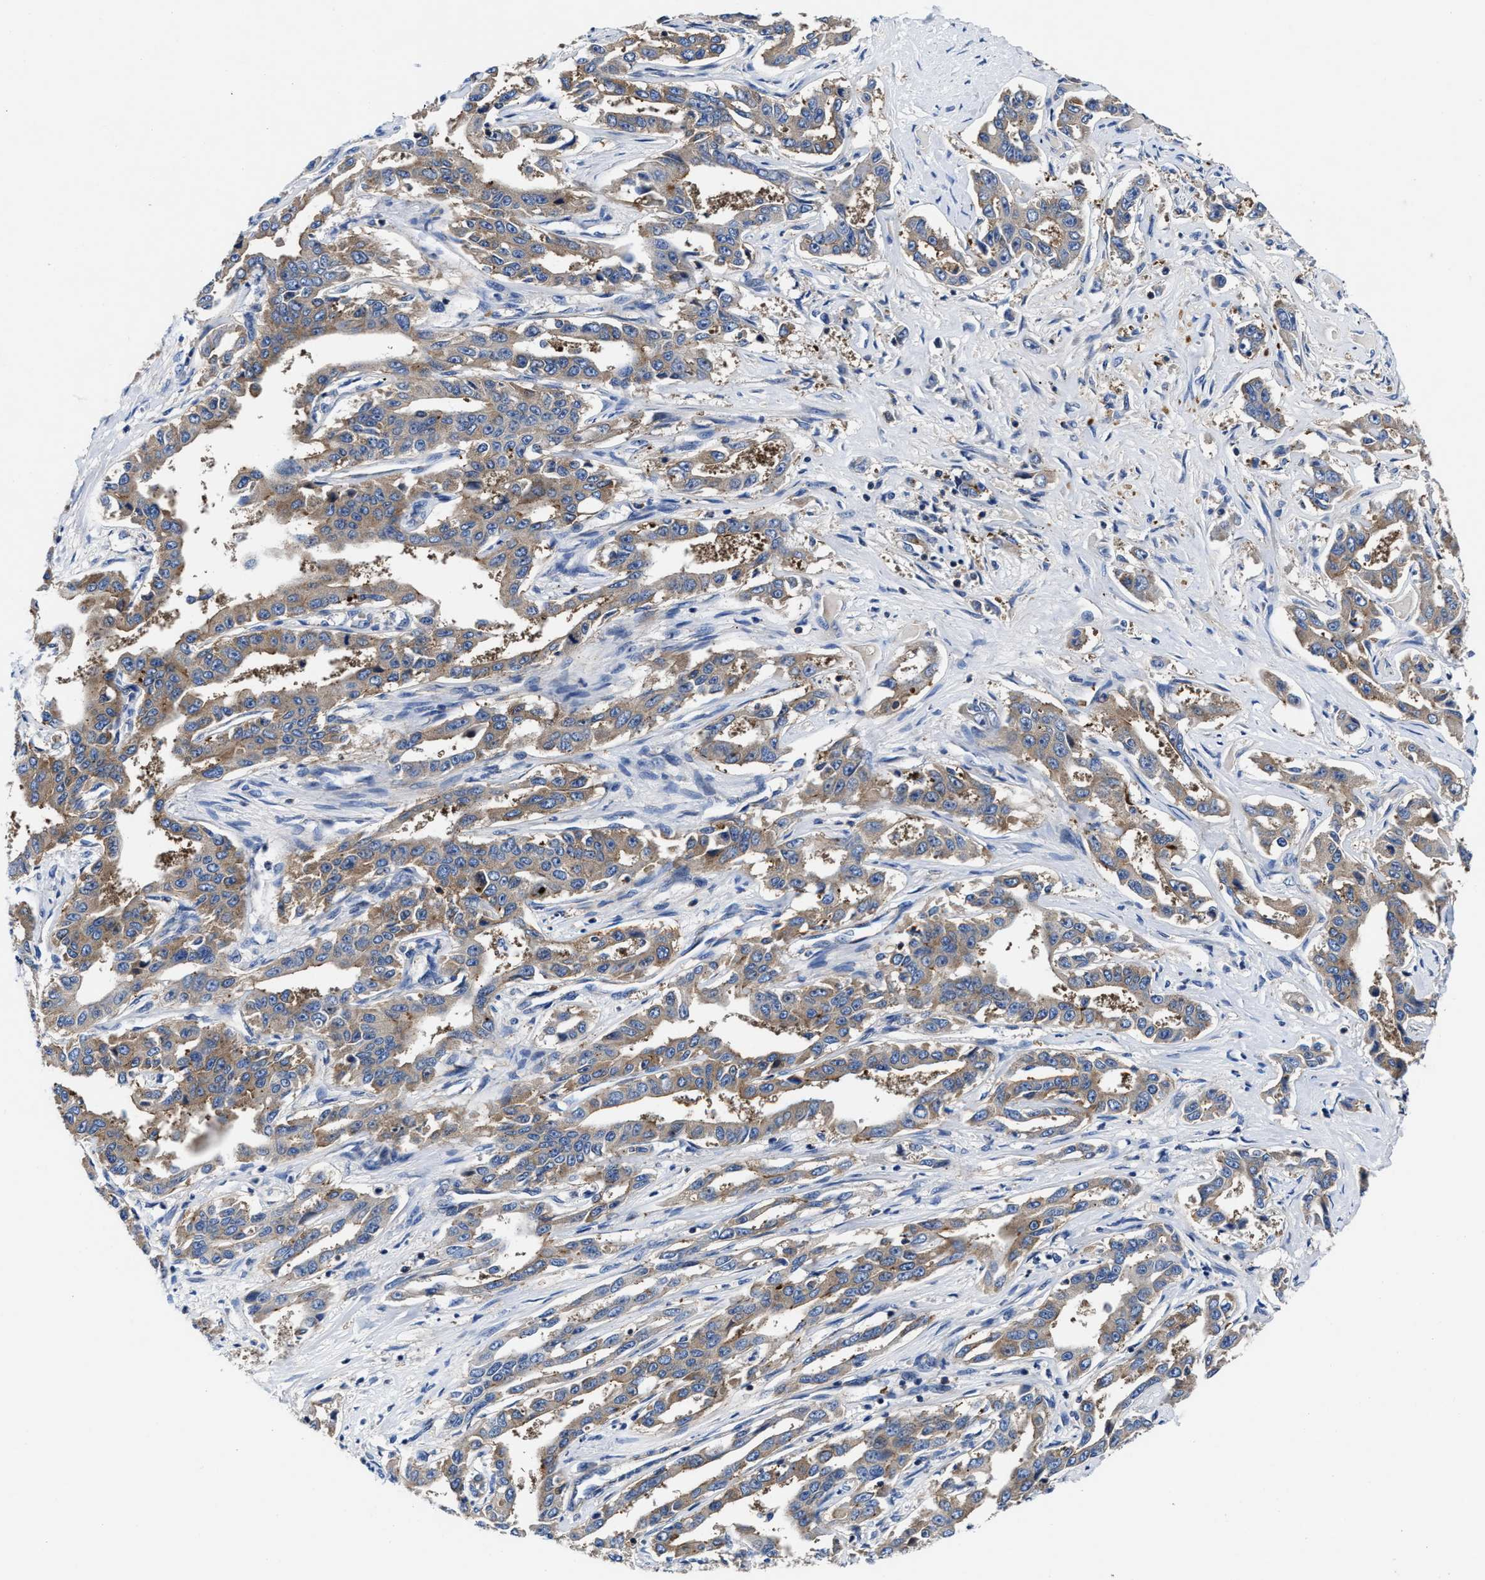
{"staining": {"intensity": "moderate", "quantity": ">75%", "location": "cytoplasmic/membranous"}, "tissue": "liver cancer", "cell_type": "Tumor cells", "image_type": "cancer", "snomed": [{"axis": "morphology", "description": "Cholangiocarcinoma"}, {"axis": "topography", "description": "Liver"}], "caption": "Liver cholangiocarcinoma stained for a protein reveals moderate cytoplasmic/membranous positivity in tumor cells.", "gene": "PHLPP1", "patient": {"sex": "male", "age": 59}}